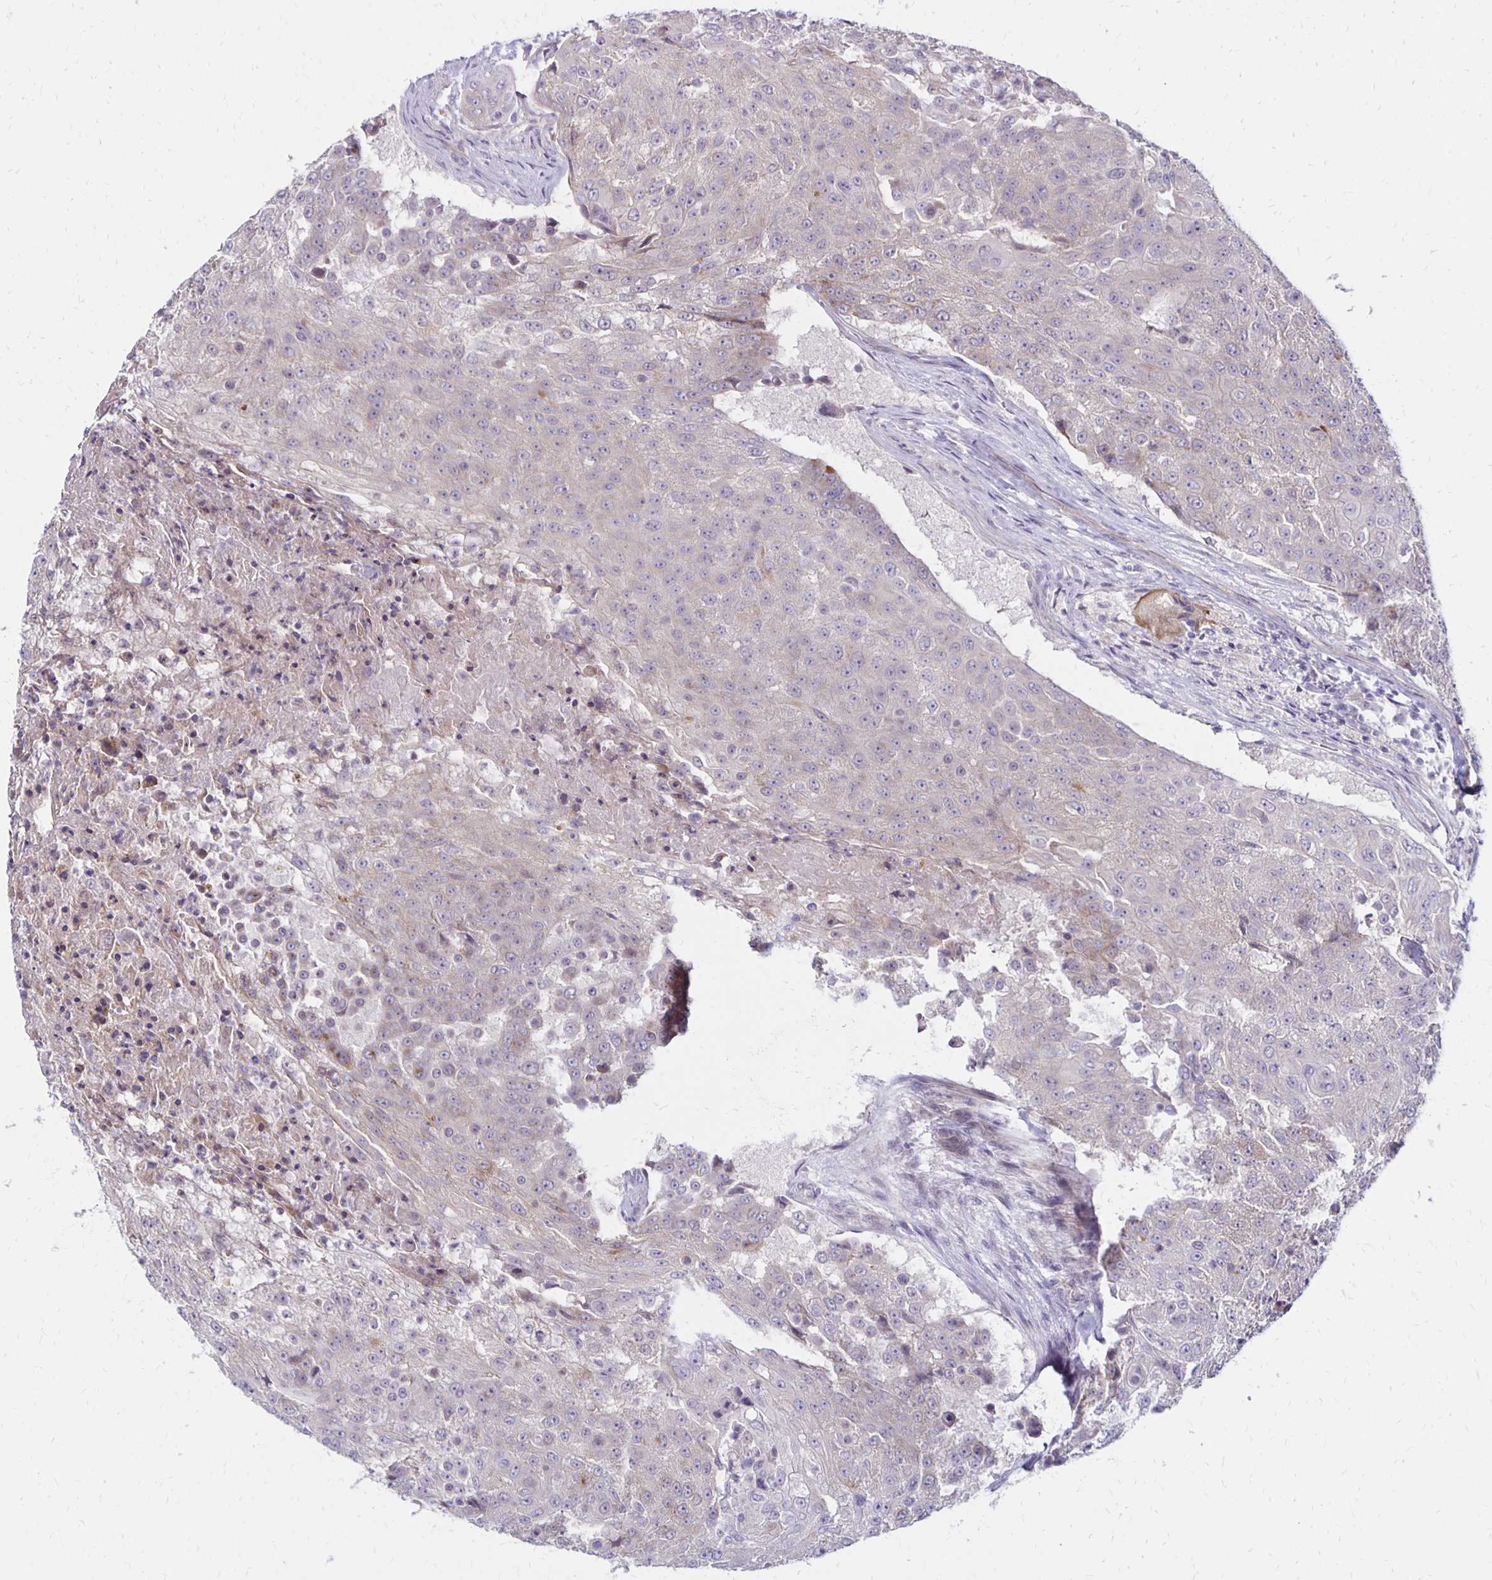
{"staining": {"intensity": "negative", "quantity": "none", "location": "none"}, "tissue": "urothelial cancer", "cell_type": "Tumor cells", "image_type": "cancer", "snomed": [{"axis": "morphology", "description": "Urothelial carcinoma, High grade"}, {"axis": "topography", "description": "Urinary bladder"}], "caption": "This micrograph is of urothelial carcinoma (high-grade) stained with immunohistochemistry to label a protein in brown with the nuclei are counter-stained blue. There is no staining in tumor cells.", "gene": "KATNBL1", "patient": {"sex": "female", "age": 63}}